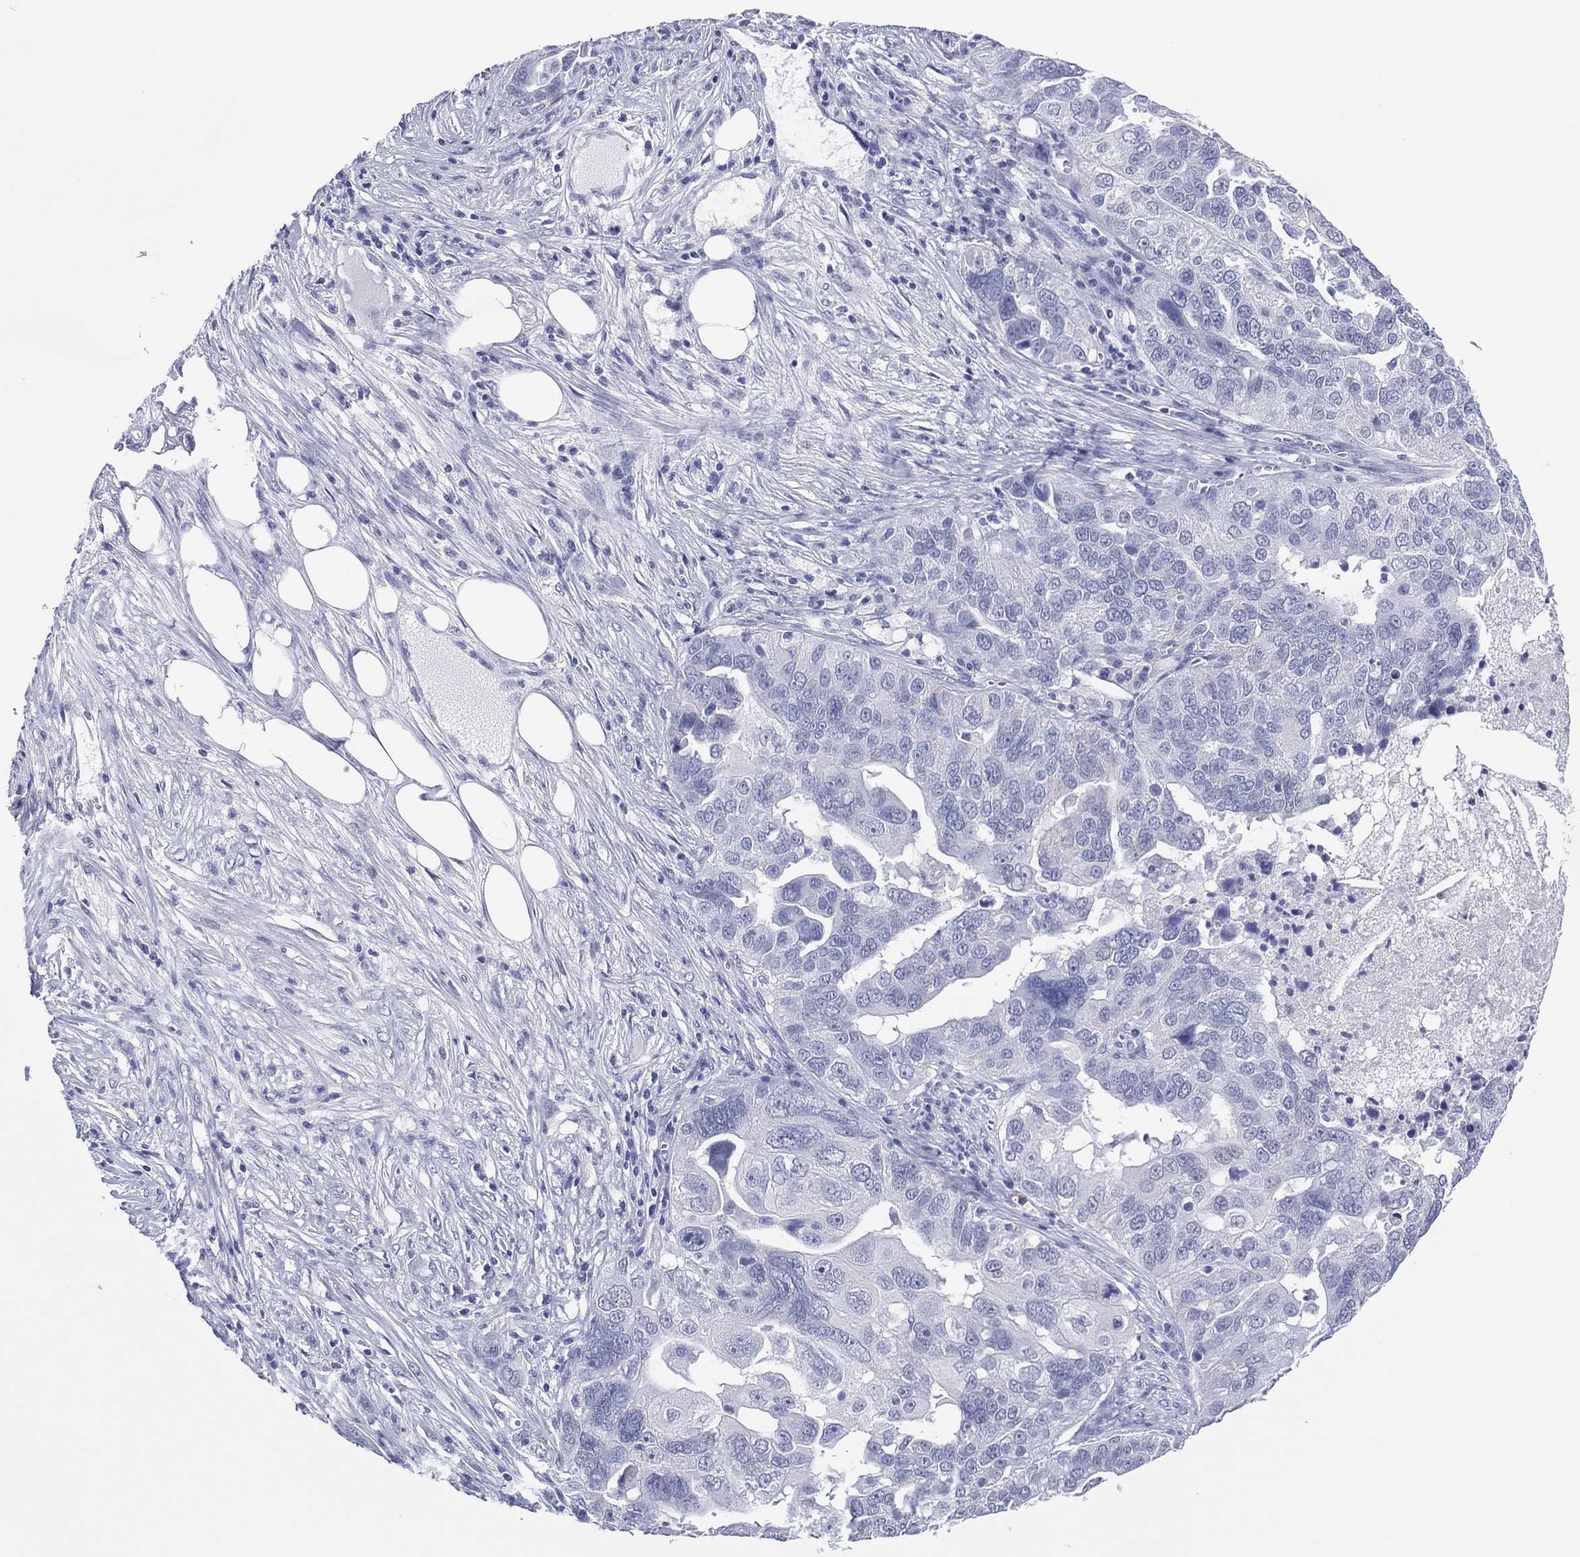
{"staining": {"intensity": "negative", "quantity": "none", "location": "none"}, "tissue": "ovarian cancer", "cell_type": "Tumor cells", "image_type": "cancer", "snomed": [{"axis": "morphology", "description": "Carcinoma, endometroid"}, {"axis": "topography", "description": "Soft tissue"}, {"axis": "topography", "description": "Ovary"}], "caption": "Protein analysis of endometroid carcinoma (ovarian) shows no significant positivity in tumor cells.", "gene": "UTF1", "patient": {"sex": "female", "age": 52}}